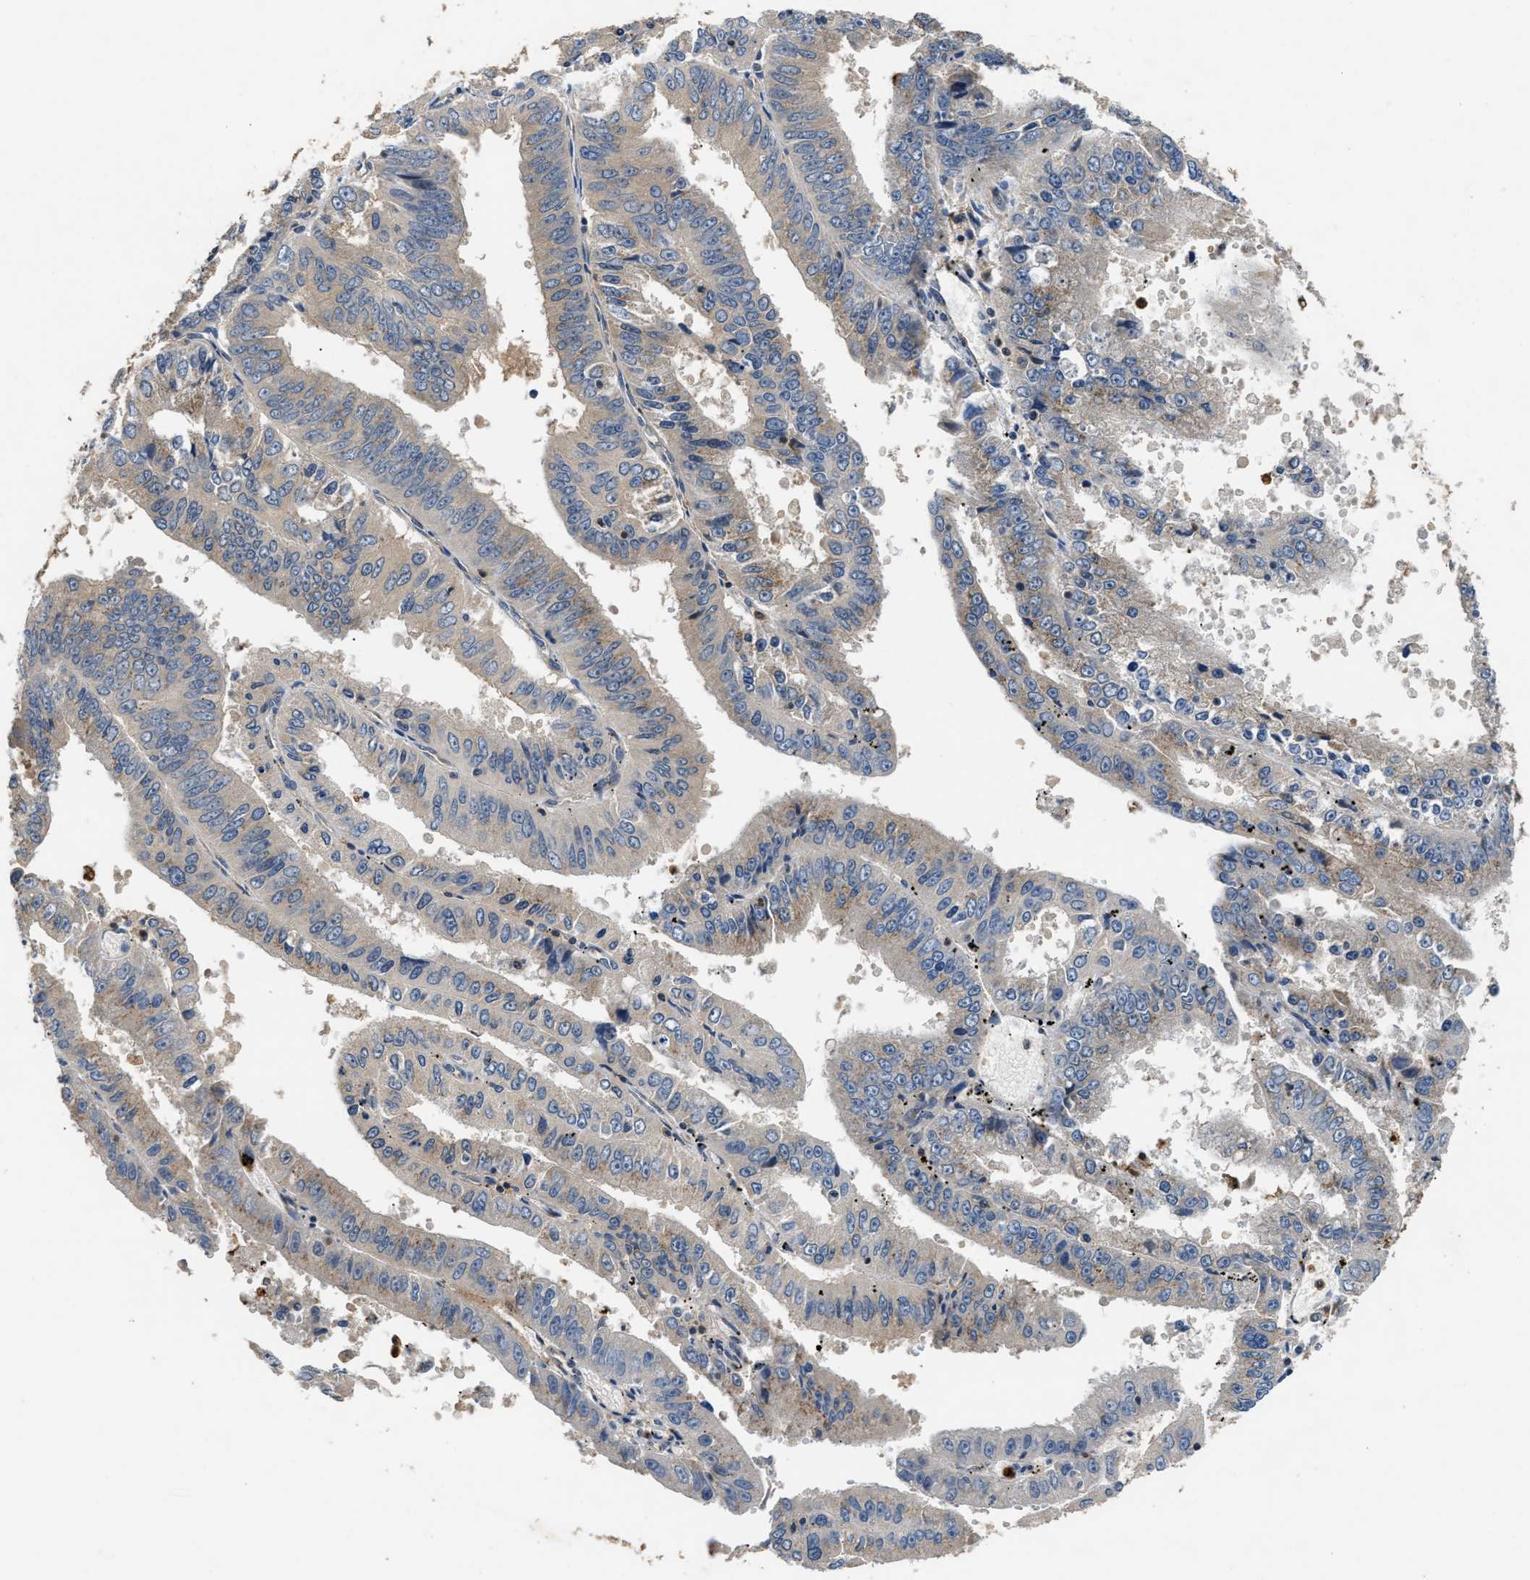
{"staining": {"intensity": "weak", "quantity": "<25%", "location": "cytoplasmic/membranous"}, "tissue": "endometrial cancer", "cell_type": "Tumor cells", "image_type": "cancer", "snomed": [{"axis": "morphology", "description": "Adenocarcinoma, NOS"}, {"axis": "topography", "description": "Endometrium"}], "caption": "Immunohistochemistry image of human adenocarcinoma (endometrial) stained for a protein (brown), which displays no expression in tumor cells.", "gene": "CHUK", "patient": {"sex": "female", "age": 66}}